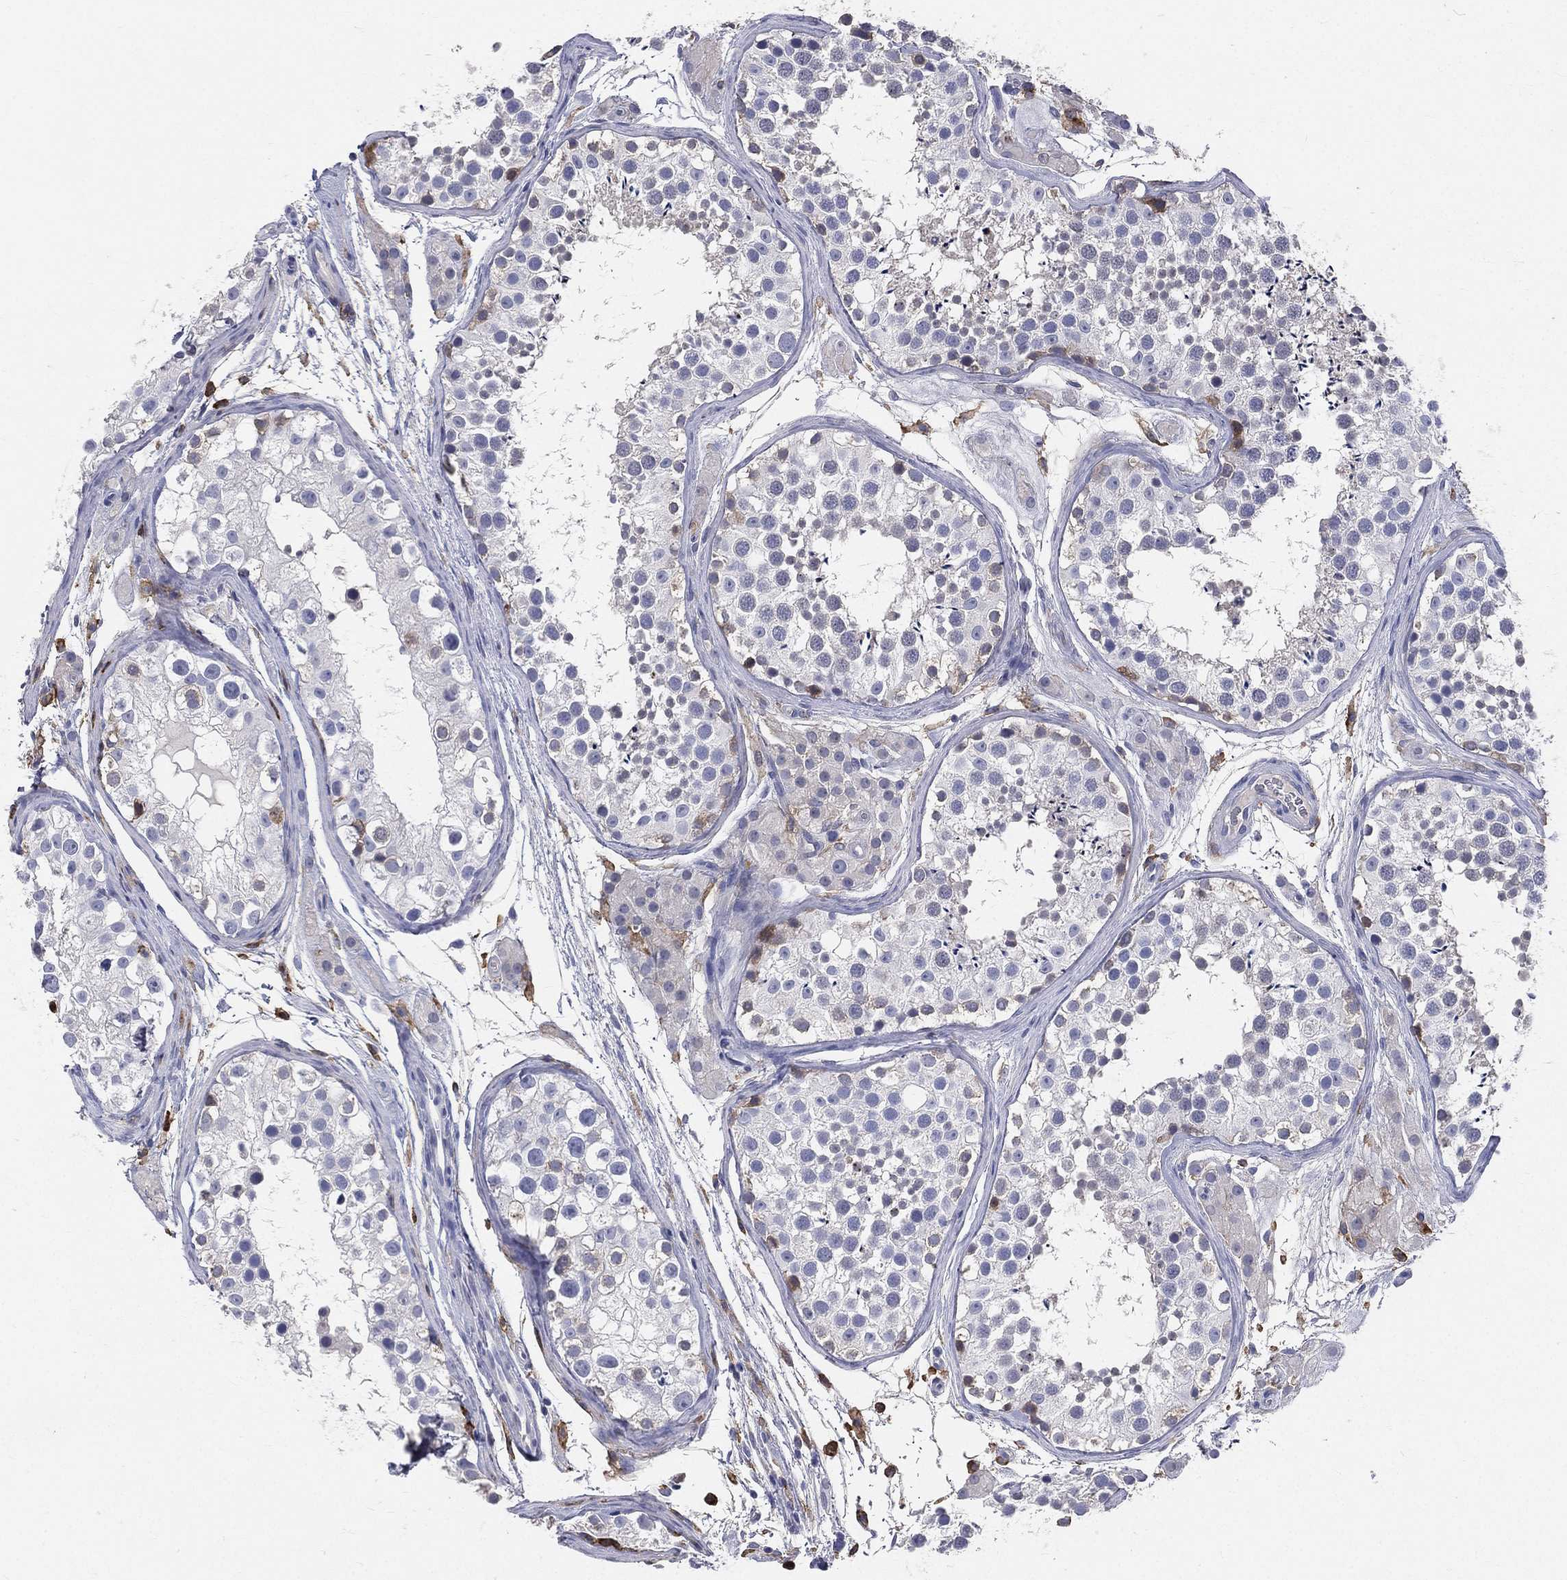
{"staining": {"intensity": "moderate", "quantity": "<25%", "location": "cytoplasmic/membranous"}, "tissue": "testis", "cell_type": "Cells in seminiferous ducts", "image_type": "normal", "snomed": [{"axis": "morphology", "description": "Normal tissue, NOS"}, {"axis": "topography", "description": "Testis"}], "caption": "This micrograph displays normal testis stained with immunohistochemistry to label a protein in brown. The cytoplasmic/membranous of cells in seminiferous ducts show moderate positivity for the protein. Nuclei are counter-stained blue.", "gene": "CD33", "patient": {"sex": "male", "age": 31}}